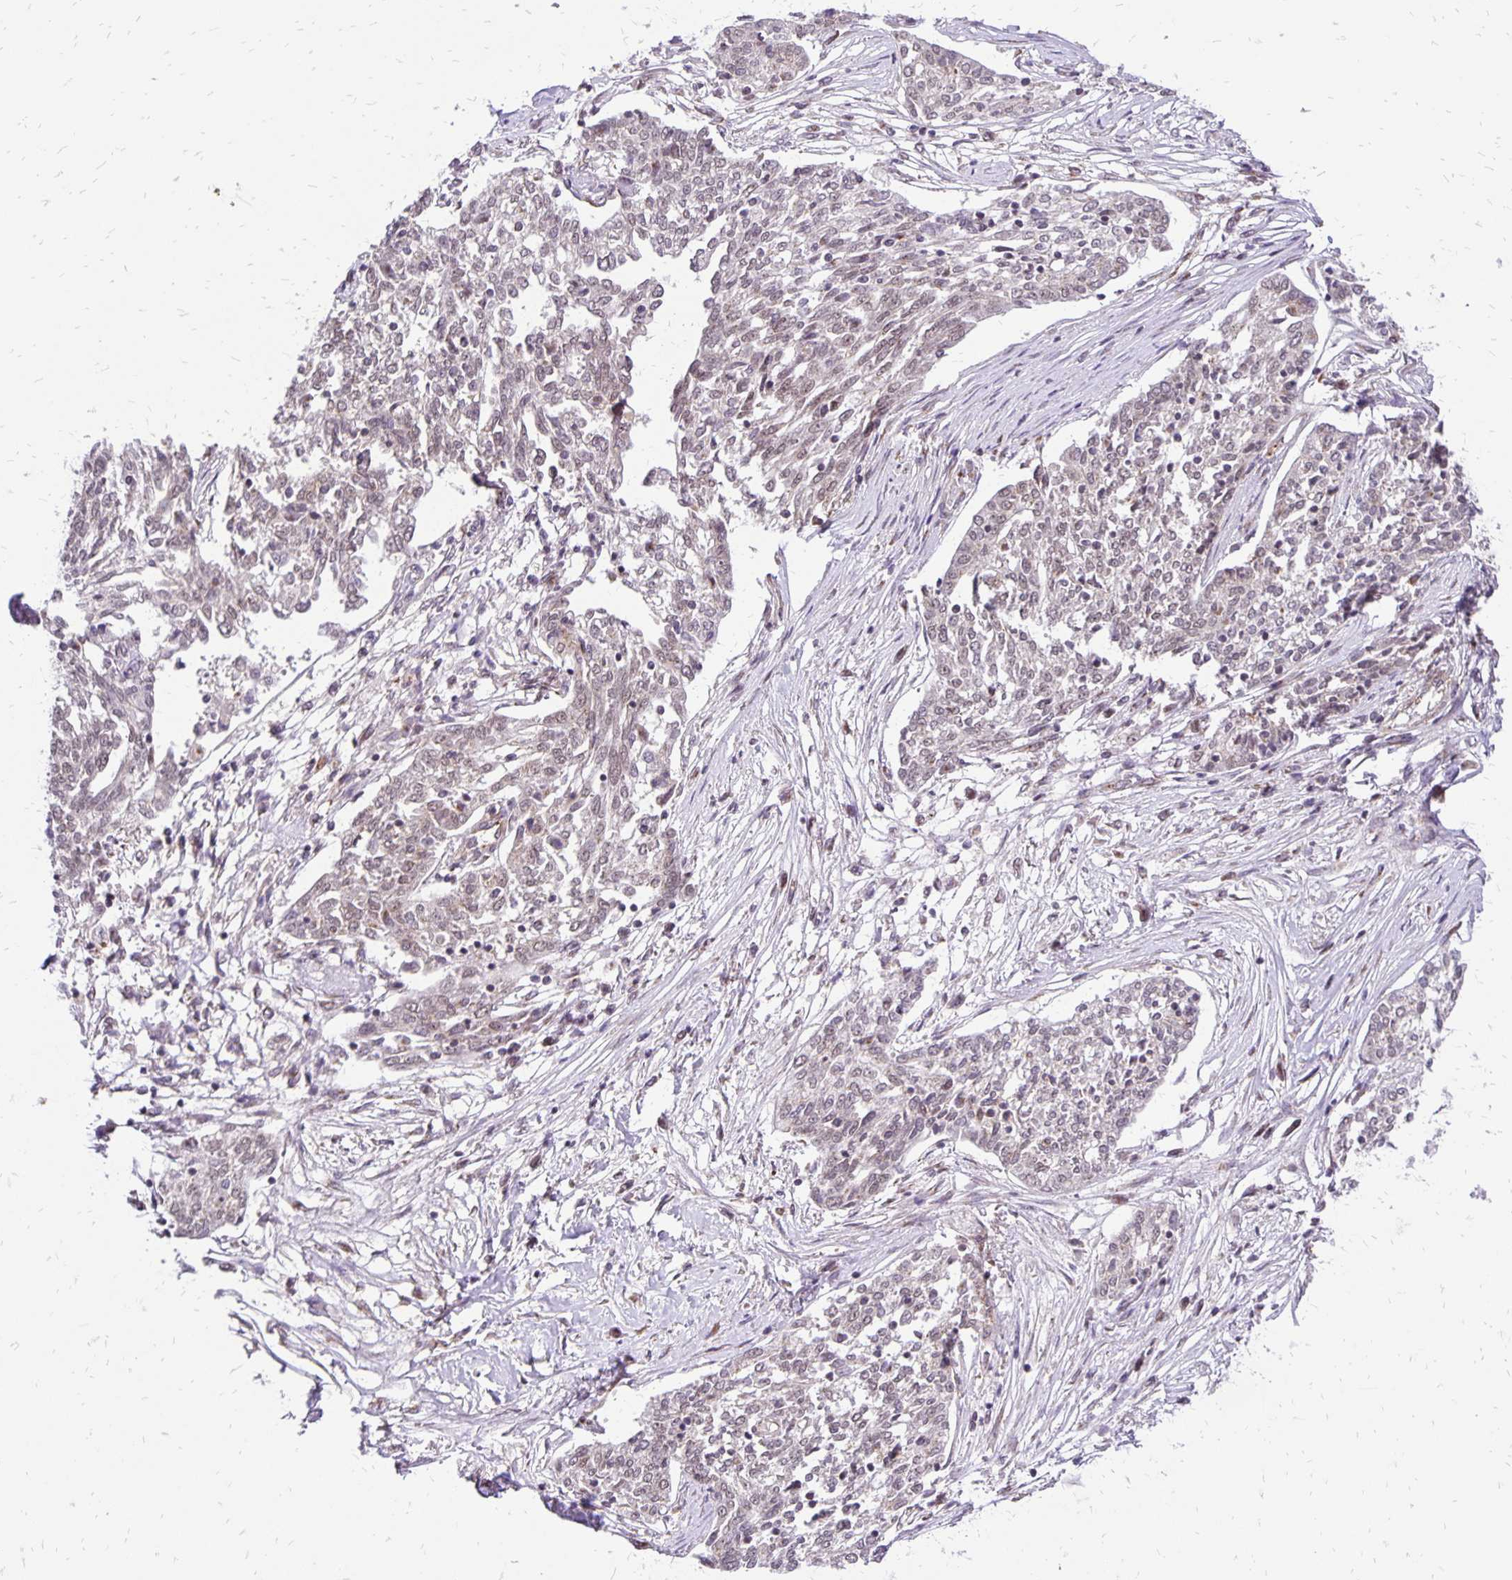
{"staining": {"intensity": "weak", "quantity": "<25%", "location": "cytoplasmic/membranous"}, "tissue": "ovarian cancer", "cell_type": "Tumor cells", "image_type": "cancer", "snomed": [{"axis": "morphology", "description": "Cystadenocarcinoma, serous, NOS"}, {"axis": "topography", "description": "Ovary"}], "caption": "Immunohistochemistry (IHC) of ovarian serous cystadenocarcinoma displays no staining in tumor cells.", "gene": "GOLGA5", "patient": {"sex": "female", "age": 67}}